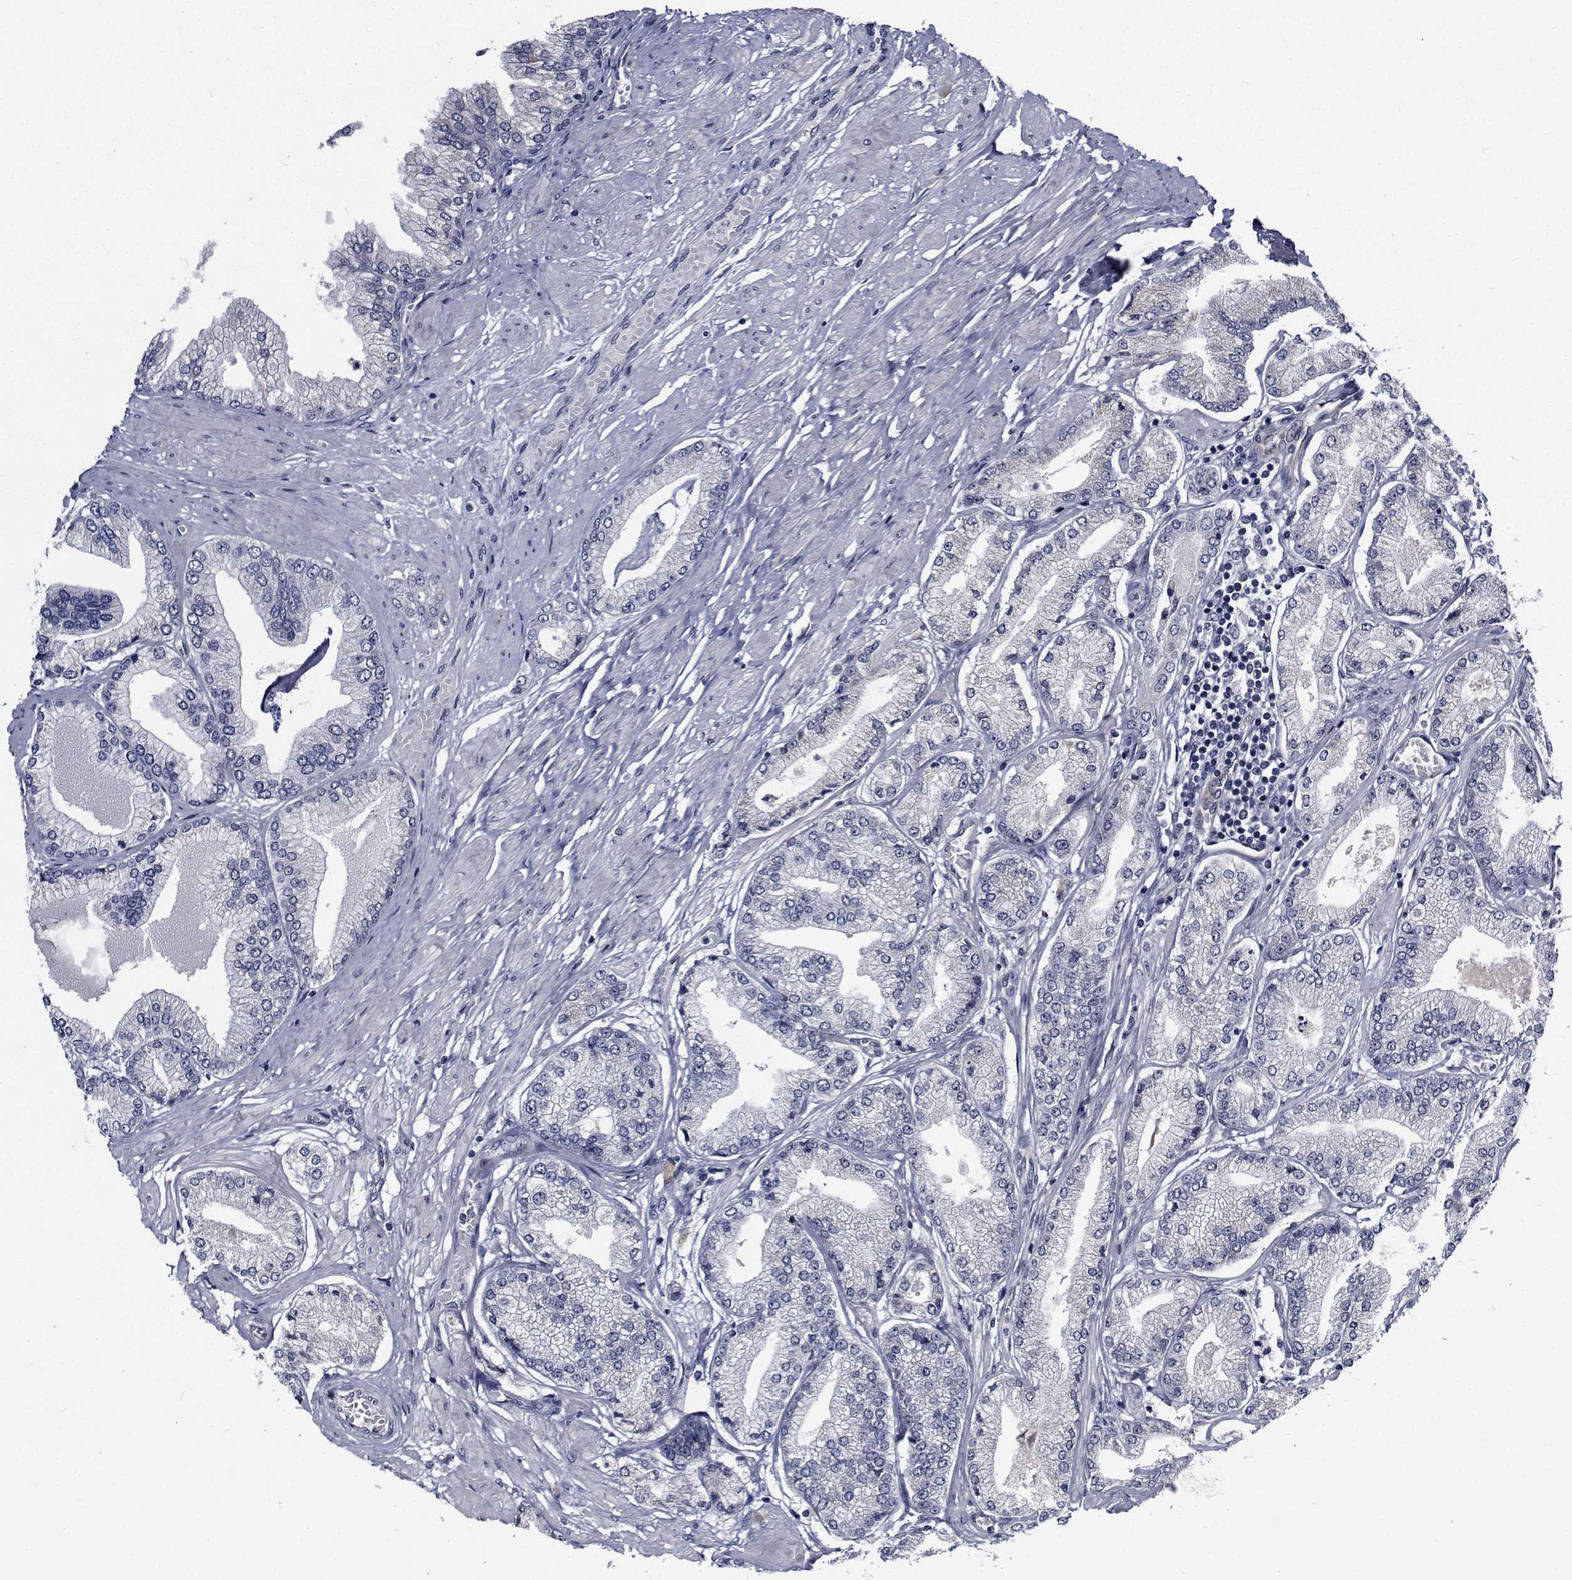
{"staining": {"intensity": "negative", "quantity": "none", "location": "none"}, "tissue": "prostate cancer", "cell_type": "Tumor cells", "image_type": "cancer", "snomed": [{"axis": "morphology", "description": "Adenocarcinoma, Low grade"}, {"axis": "topography", "description": "Prostate"}], "caption": "Tumor cells are negative for protein expression in human prostate cancer (low-grade adenocarcinoma).", "gene": "TTBK1", "patient": {"sex": "male", "age": 55}}